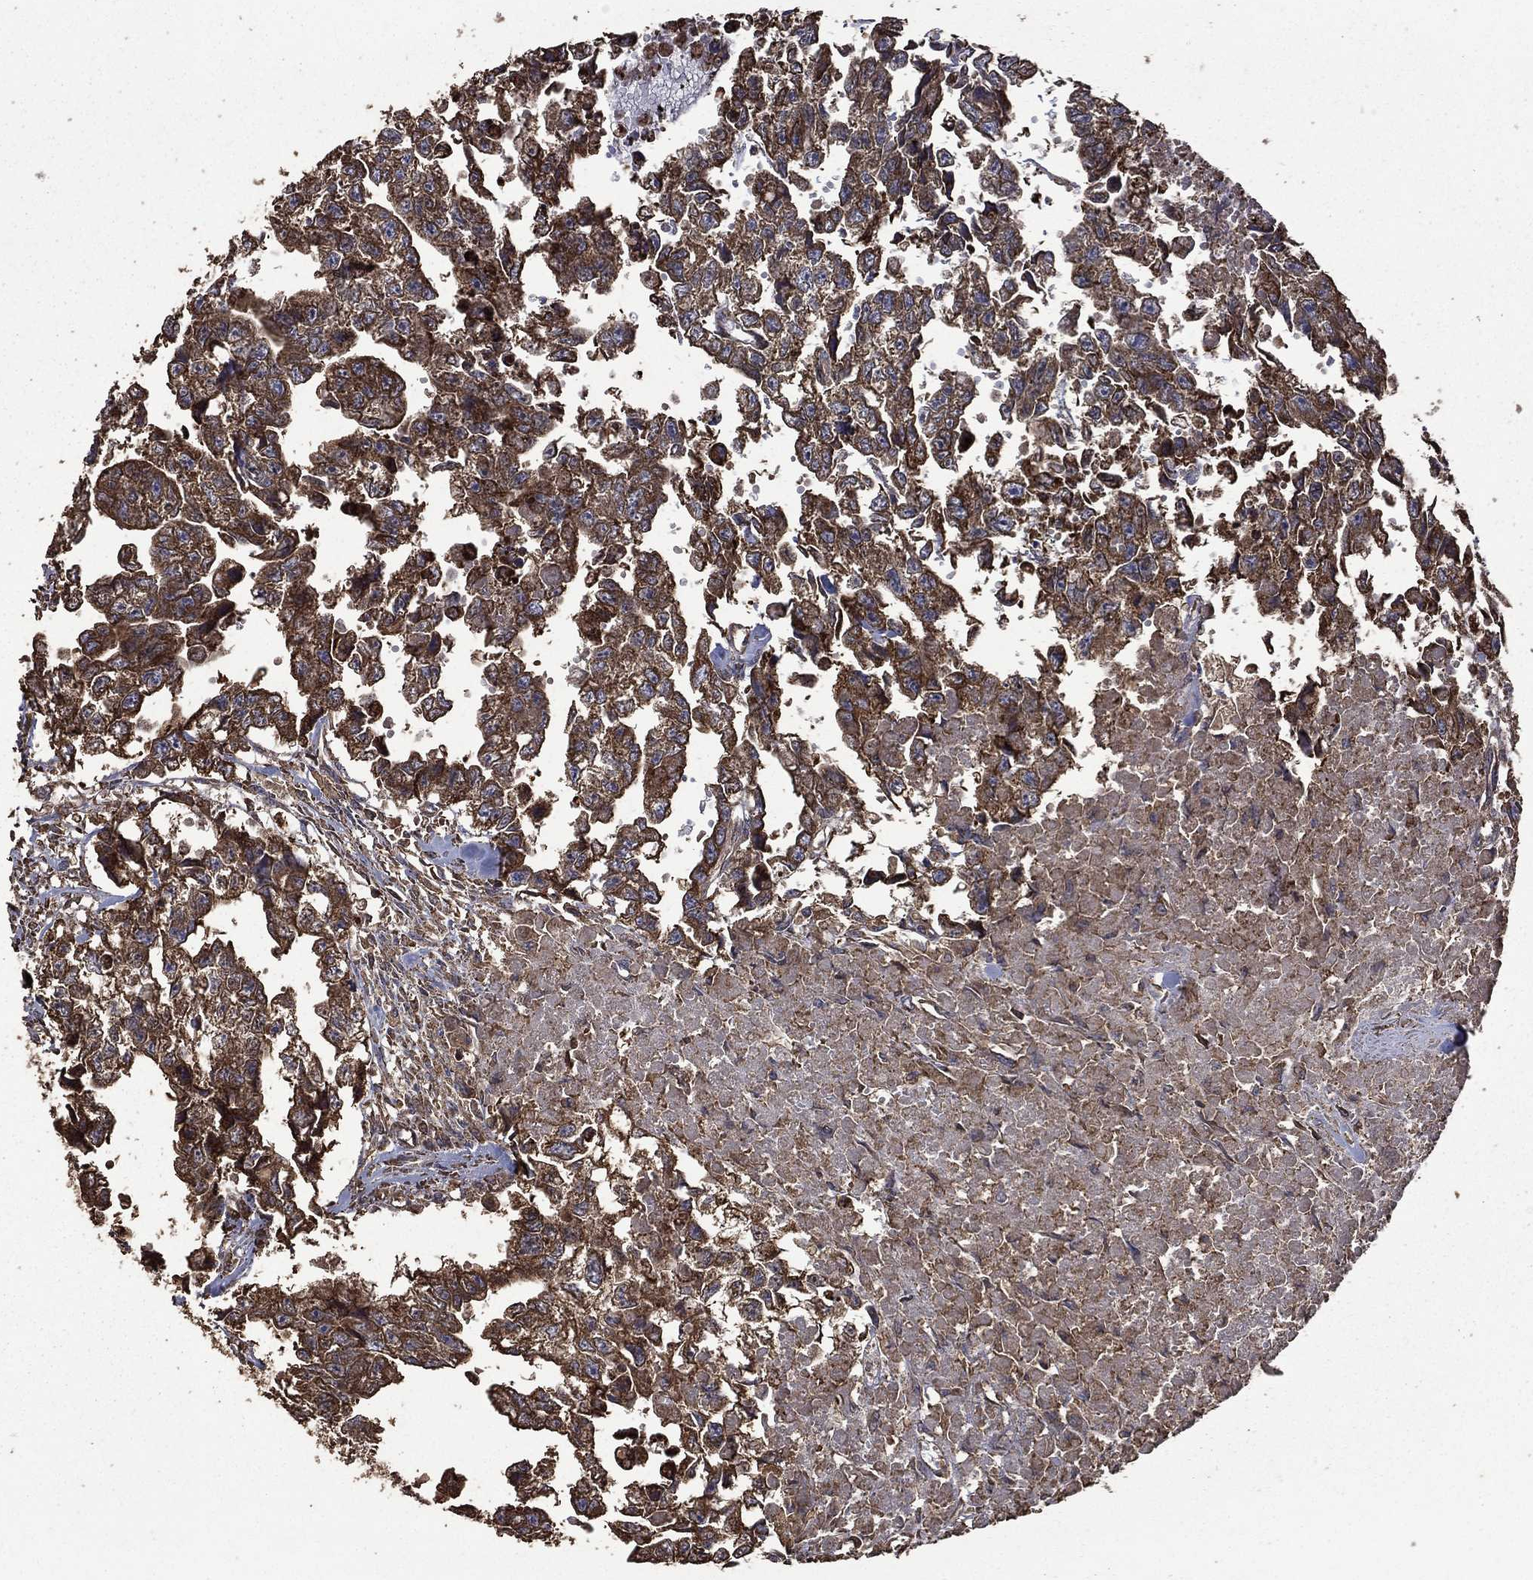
{"staining": {"intensity": "strong", "quantity": ">75%", "location": "cytoplasmic/membranous"}, "tissue": "testis cancer", "cell_type": "Tumor cells", "image_type": "cancer", "snomed": [{"axis": "morphology", "description": "Carcinoma, Embryonal, NOS"}, {"axis": "morphology", "description": "Teratoma, malignant, NOS"}, {"axis": "topography", "description": "Testis"}], "caption": "Immunohistochemistry (IHC) histopathology image of human testis cancer (embryonal carcinoma) stained for a protein (brown), which reveals high levels of strong cytoplasmic/membranous positivity in about >75% of tumor cells.", "gene": "METTL27", "patient": {"sex": "male", "age": 44}}